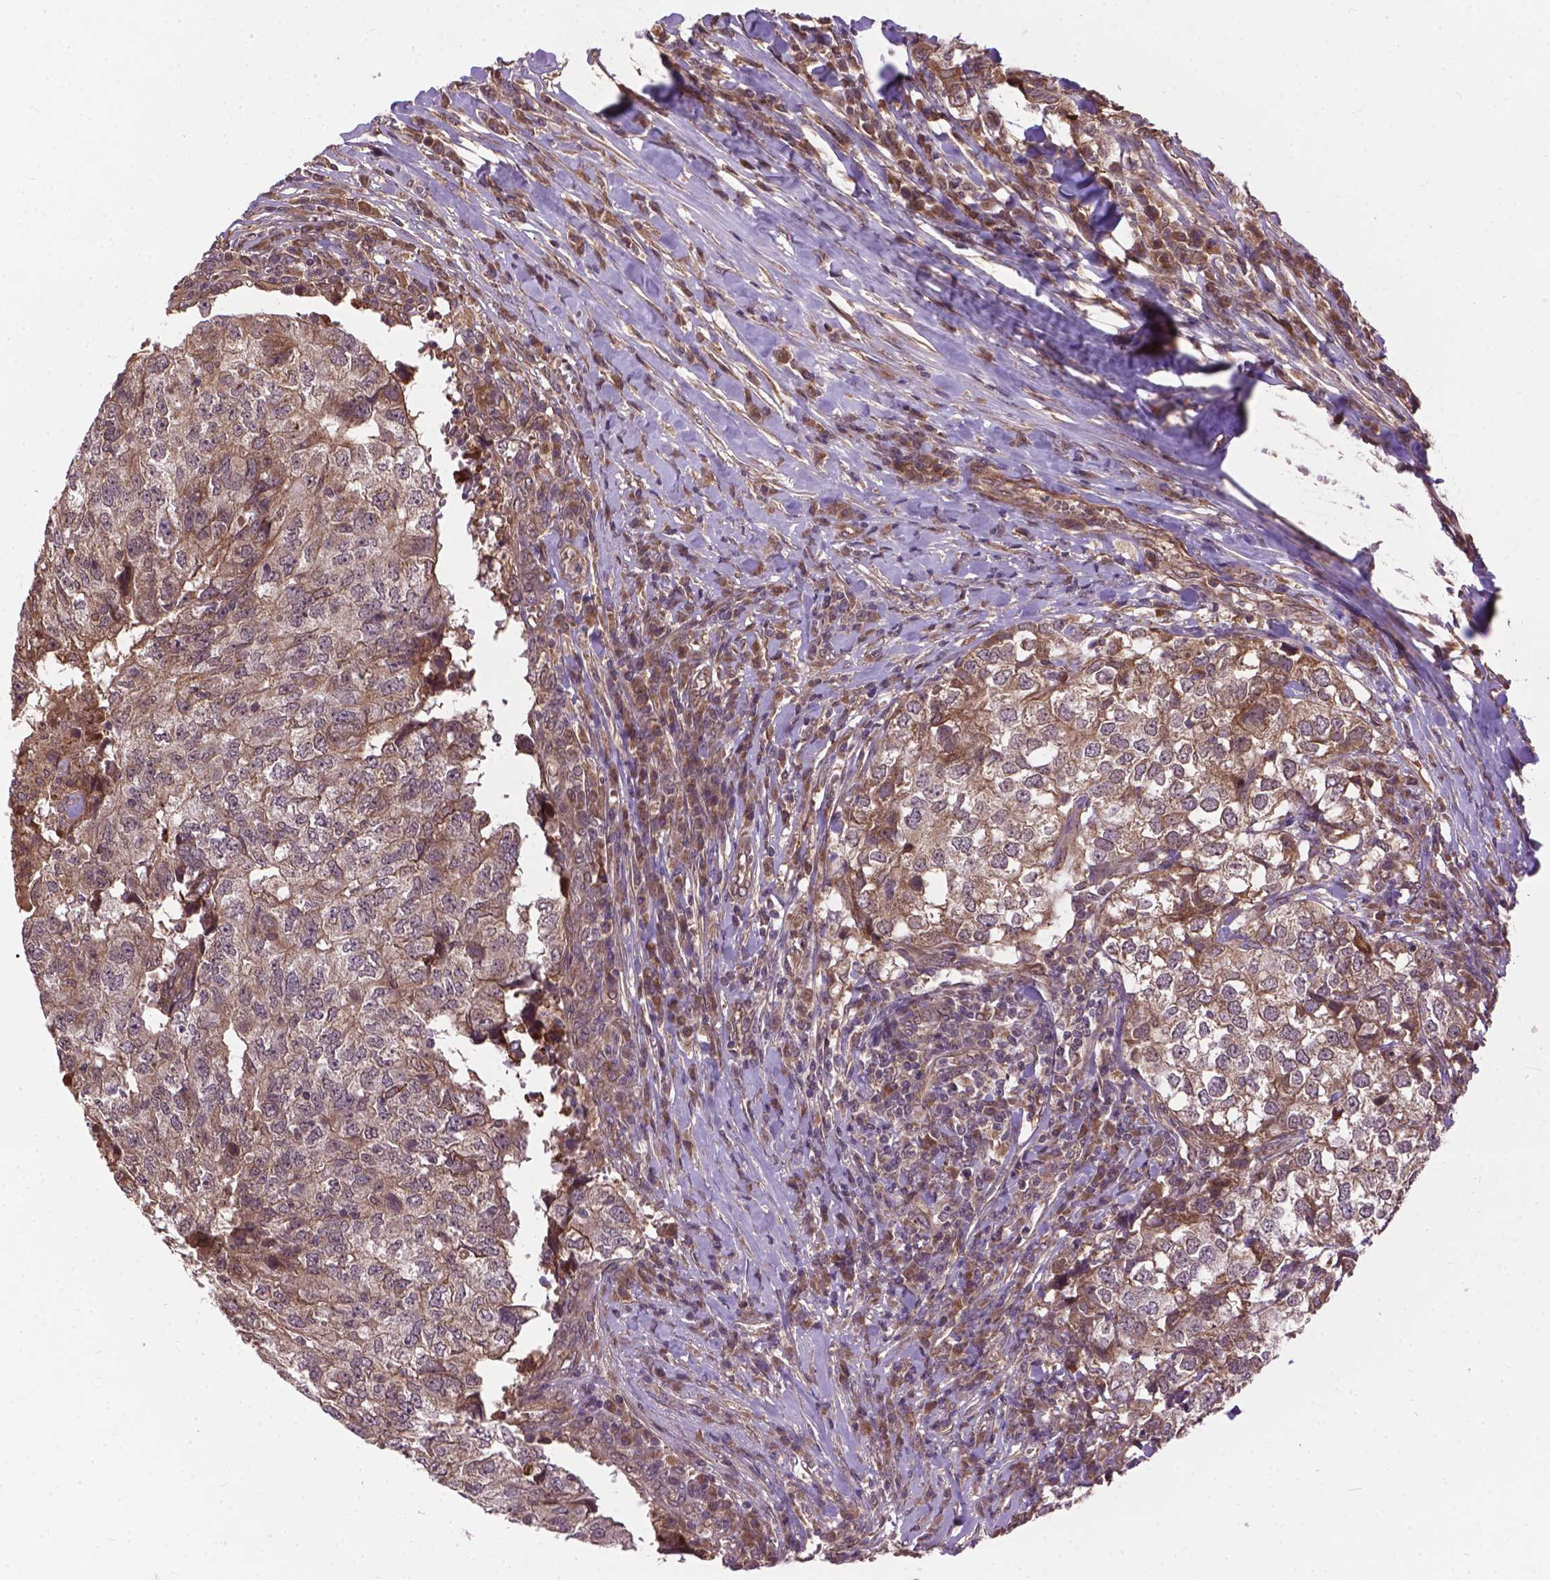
{"staining": {"intensity": "moderate", "quantity": ">75%", "location": "cytoplasmic/membranous"}, "tissue": "breast cancer", "cell_type": "Tumor cells", "image_type": "cancer", "snomed": [{"axis": "morphology", "description": "Duct carcinoma"}, {"axis": "topography", "description": "Breast"}], "caption": "IHC micrograph of breast intraductal carcinoma stained for a protein (brown), which shows medium levels of moderate cytoplasmic/membranous staining in about >75% of tumor cells.", "gene": "ZNF616", "patient": {"sex": "female", "age": 30}}